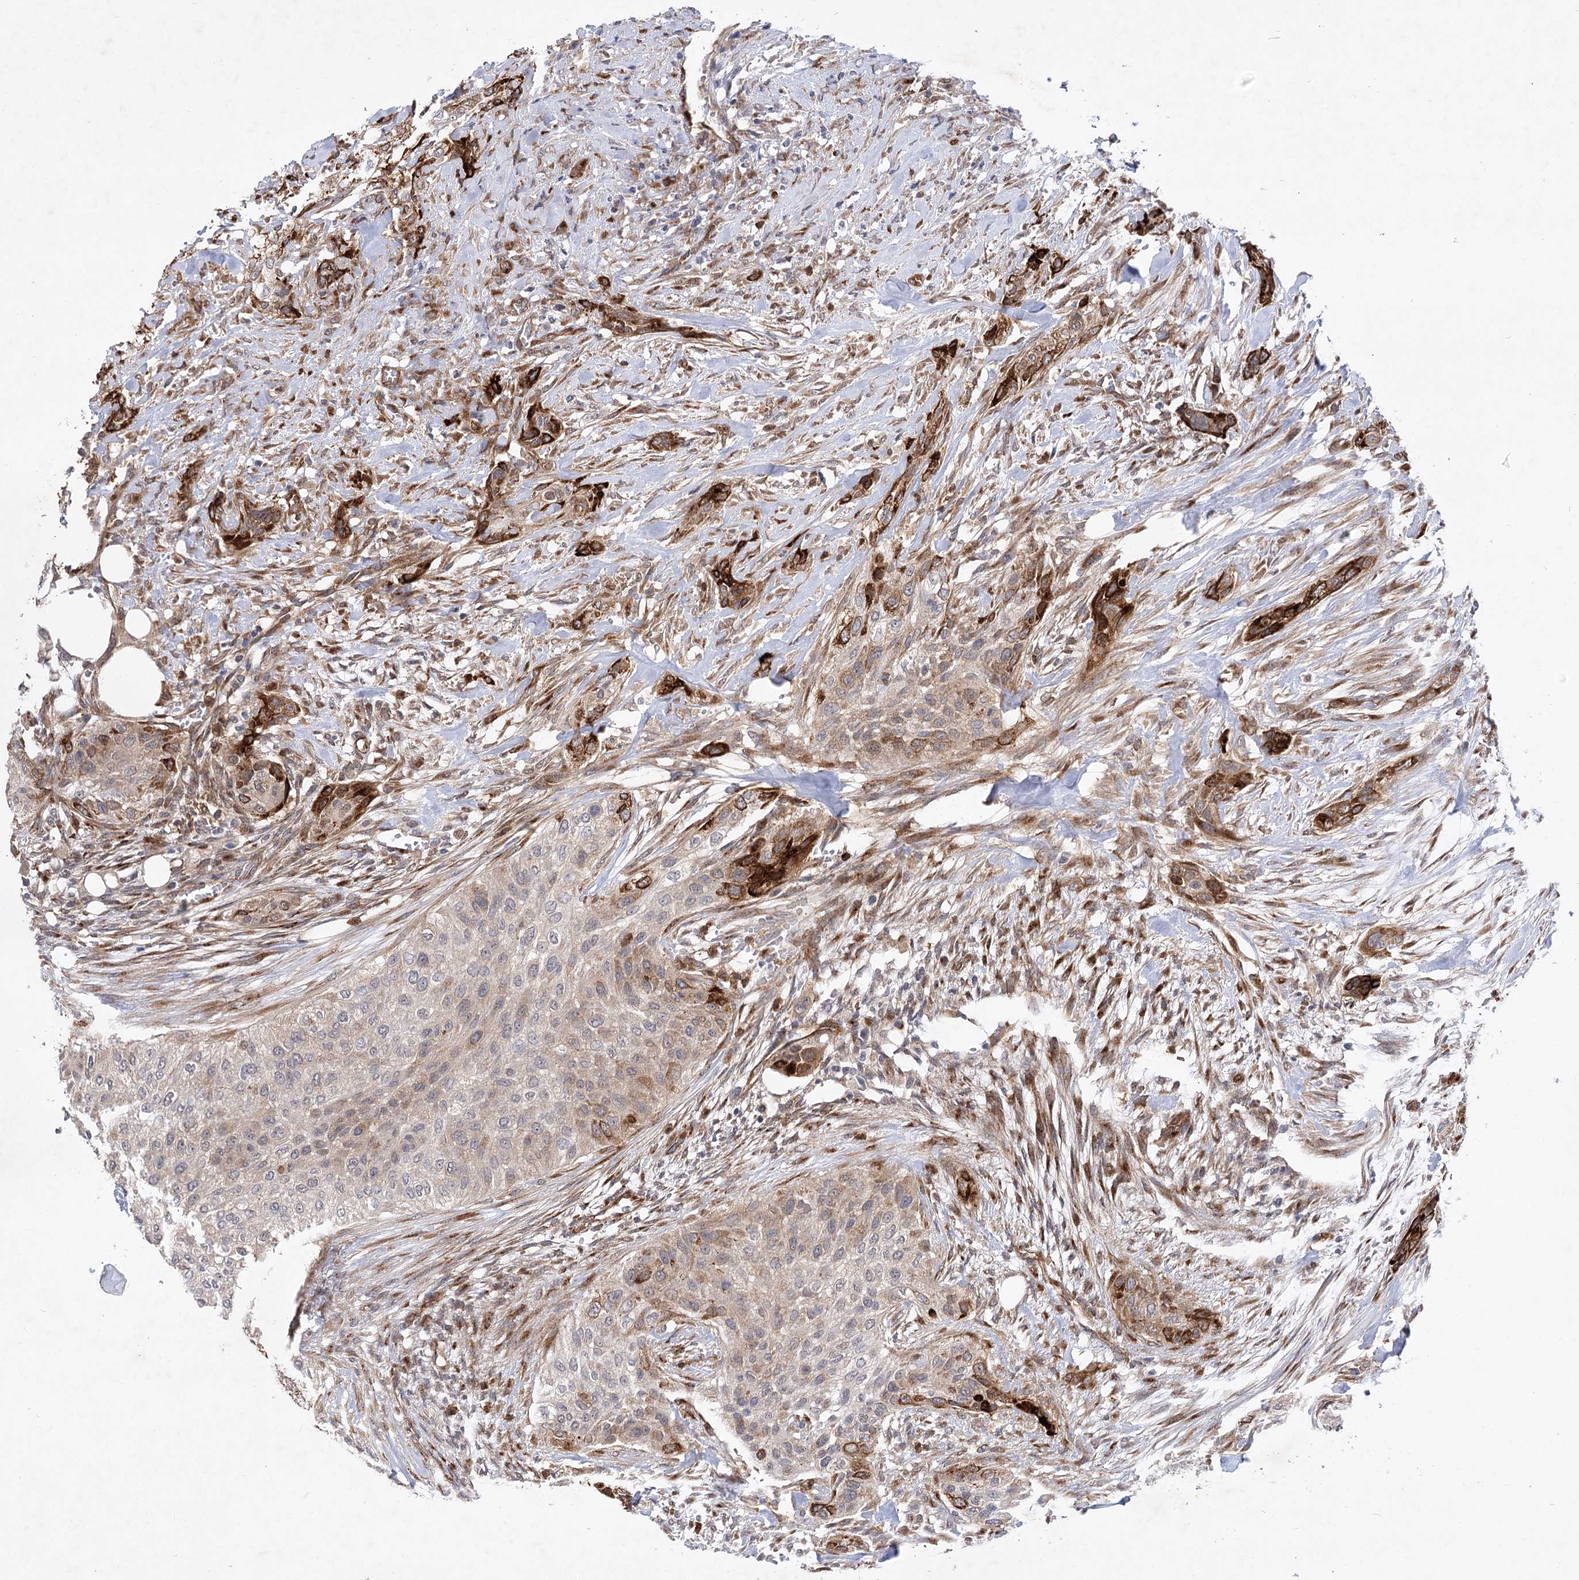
{"staining": {"intensity": "strong", "quantity": "<25%", "location": "cytoplasmic/membranous"}, "tissue": "urothelial cancer", "cell_type": "Tumor cells", "image_type": "cancer", "snomed": [{"axis": "morphology", "description": "Urothelial carcinoma, High grade"}, {"axis": "topography", "description": "Urinary bladder"}], "caption": "Urothelial cancer tissue exhibits strong cytoplasmic/membranous positivity in approximately <25% of tumor cells", "gene": "ARHGAP31", "patient": {"sex": "male", "age": 35}}